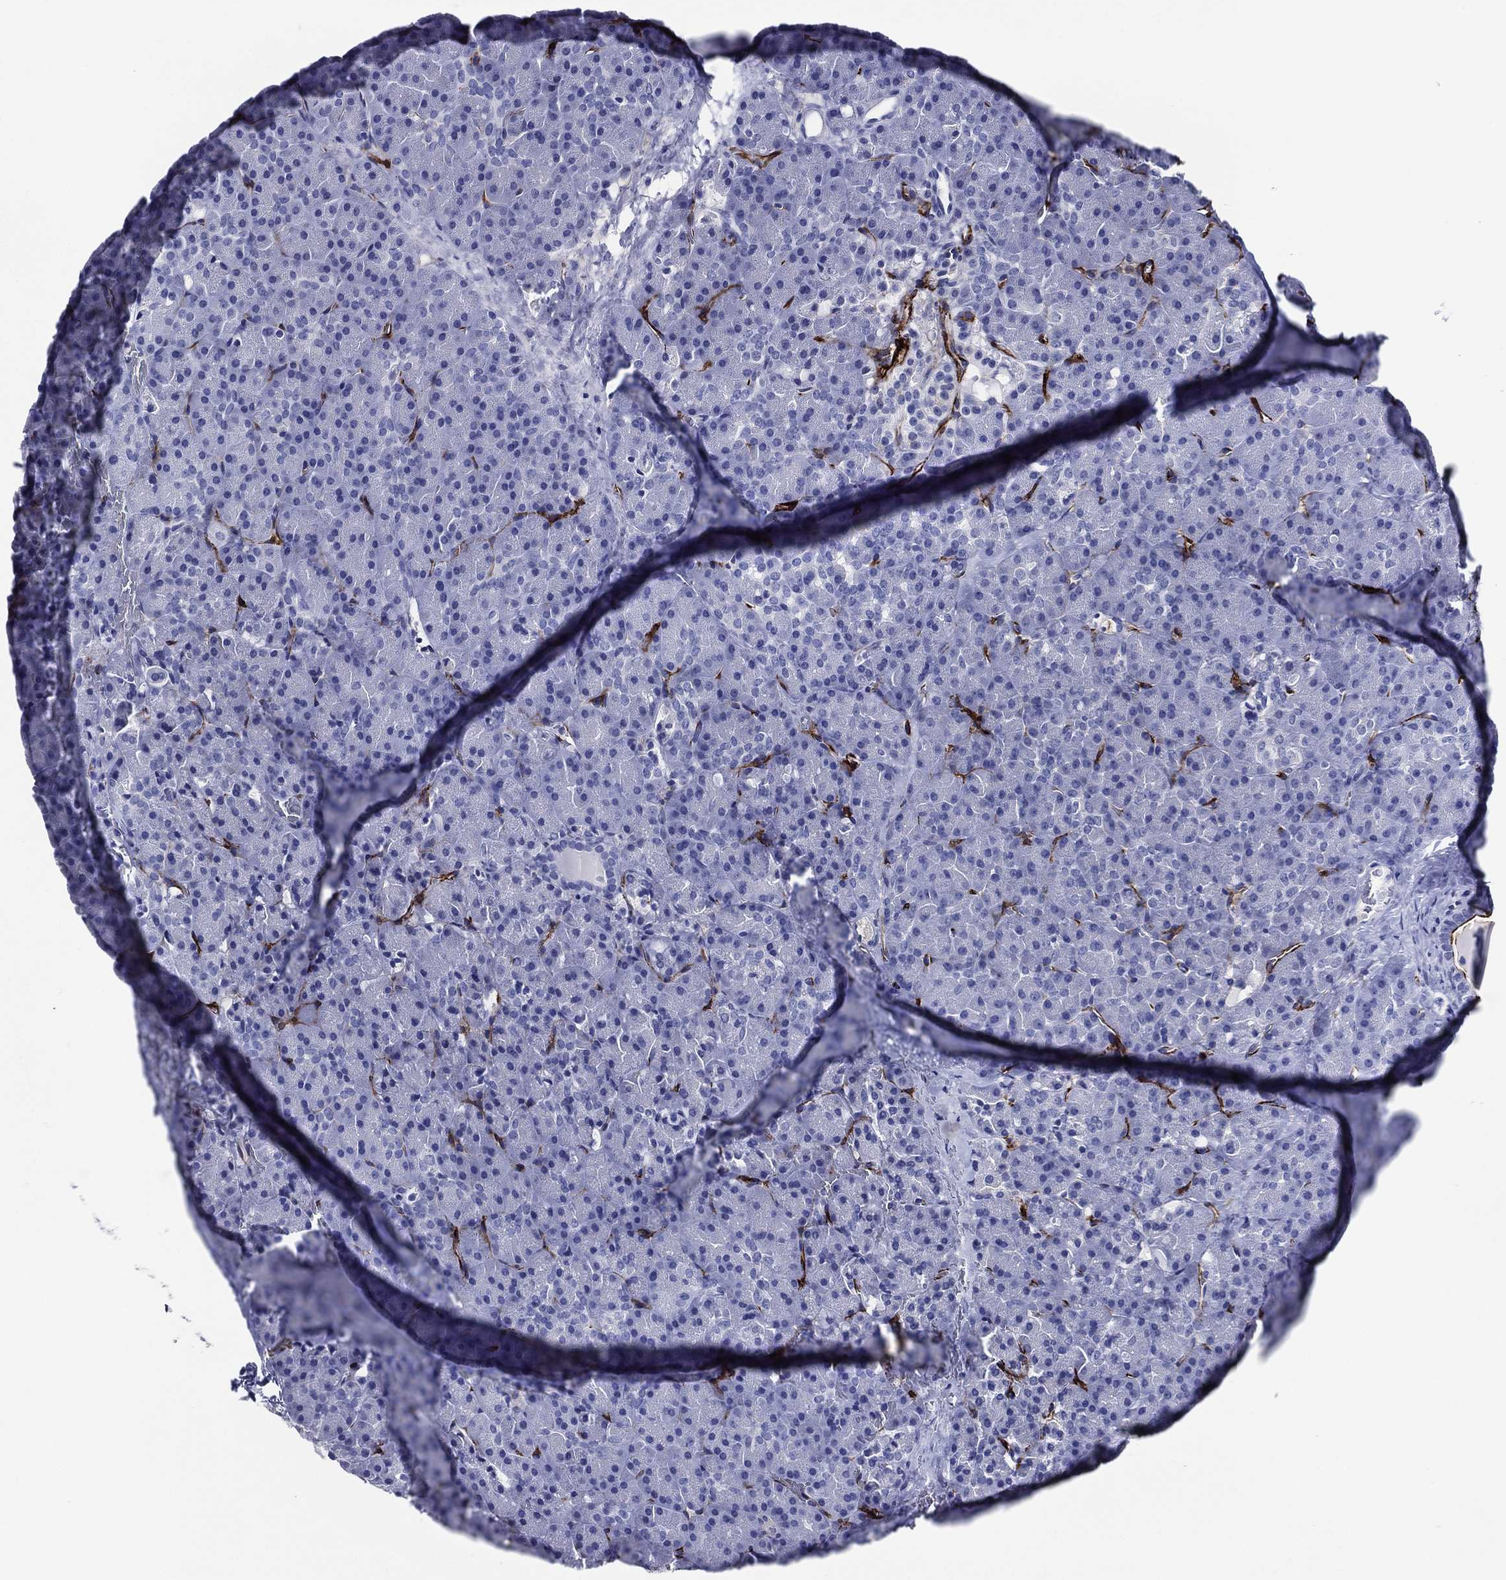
{"staining": {"intensity": "strong", "quantity": "<25%", "location": "cytoplasmic/membranous"}, "tissue": "pancreas", "cell_type": "Exocrine glandular cells", "image_type": "normal", "snomed": [{"axis": "morphology", "description": "Normal tissue, NOS"}, {"axis": "topography", "description": "Pancreas"}], "caption": "Protein analysis of unremarkable pancreas exhibits strong cytoplasmic/membranous expression in approximately <25% of exocrine glandular cells. (DAB (3,3'-diaminobenzidine) IHC, brown staining for protein, blue staining for nuclei).", "gene": "ACE2", "patient": {"sex": "female", "age": 44}}